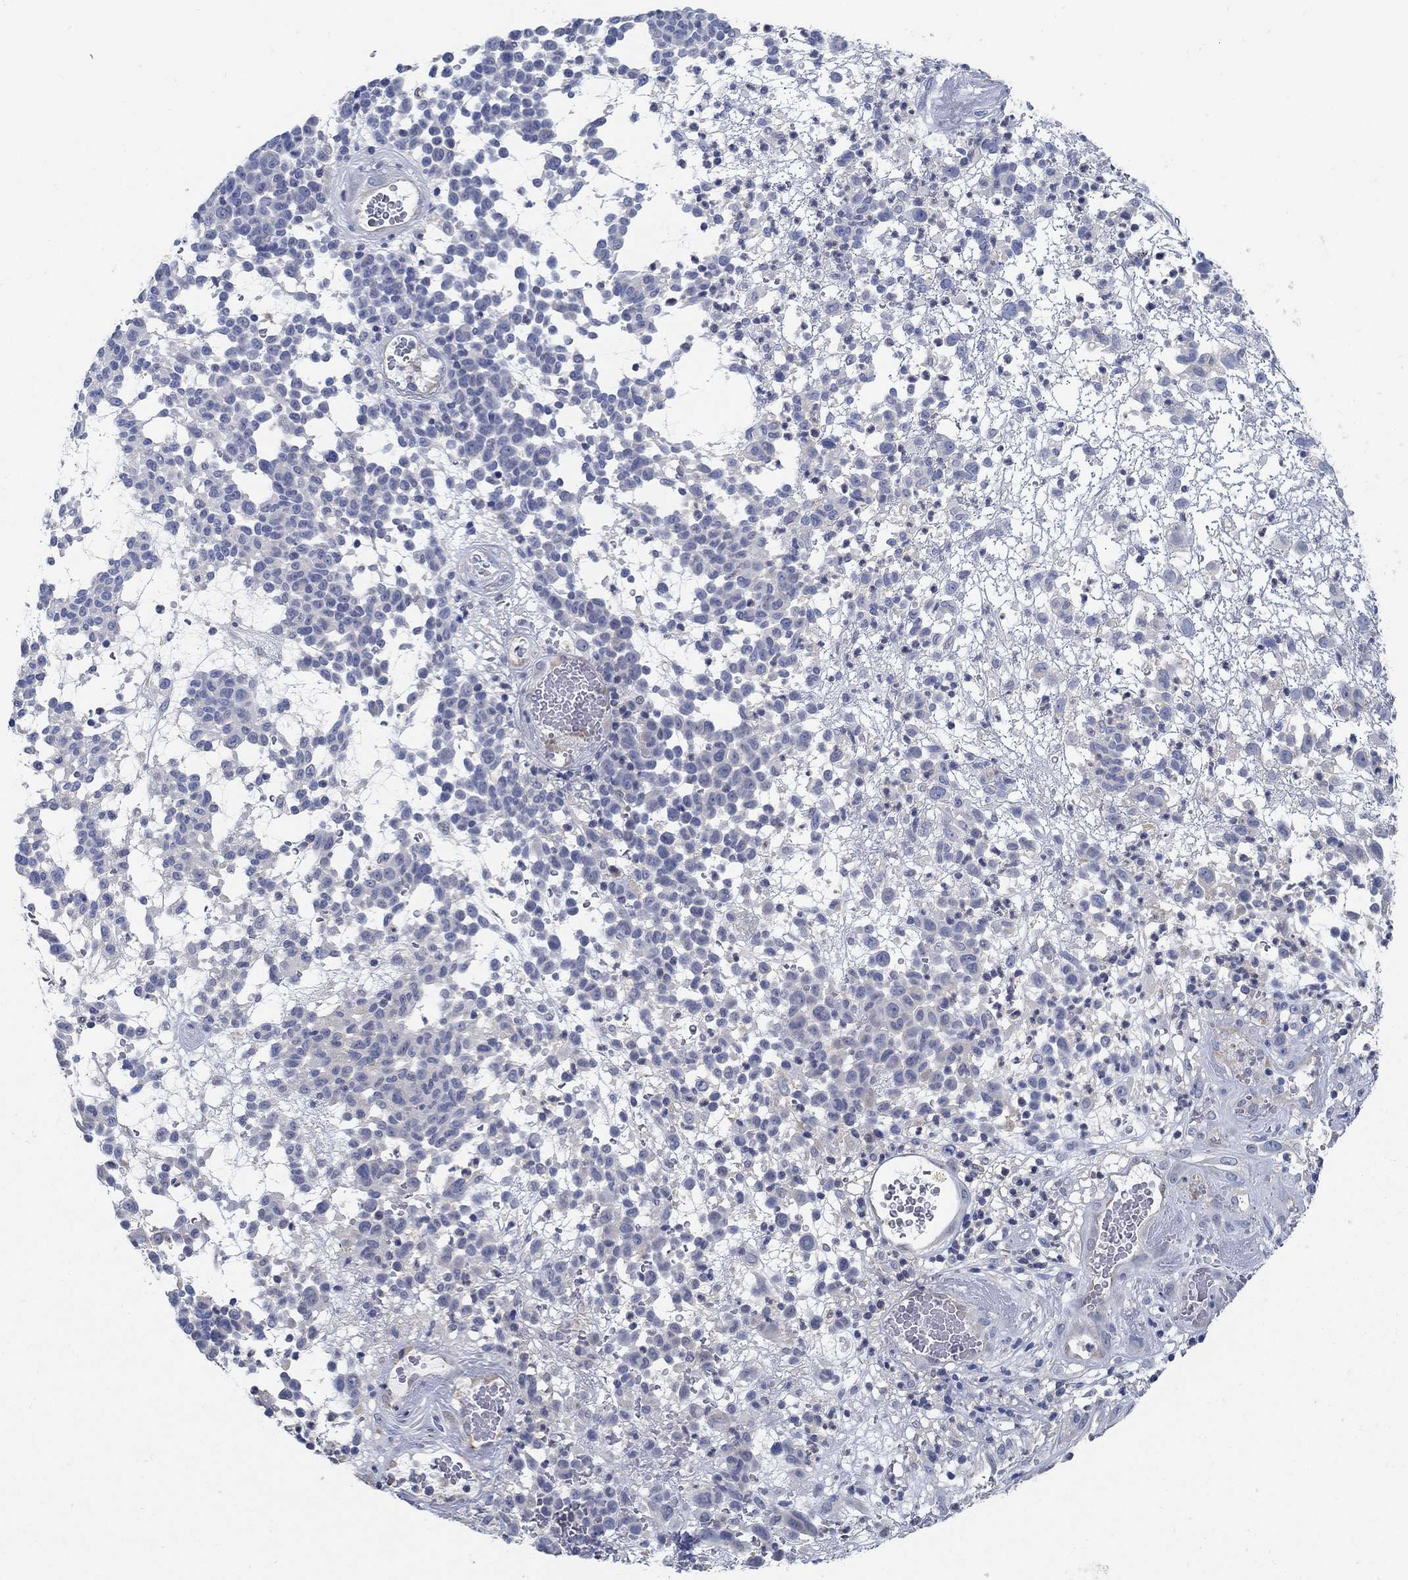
{"staining": {"intensity": "negative", "quantity": "none", "location": "none"}, "tissue": "melanoma", "cell_type": "Tumor cells", "image_type": "cancer", "snomed": [{"axis": "morphology", "description": "Malignant melanoma, NOS"}, {"axis": "topography", "description": "Skin"}], "caption": "Melanoma was stained to show a protein in brown. There is no significant staining in tumor cells.", "gene": "PCDH11X", "patient": {"sex": "male", "age": 59}}